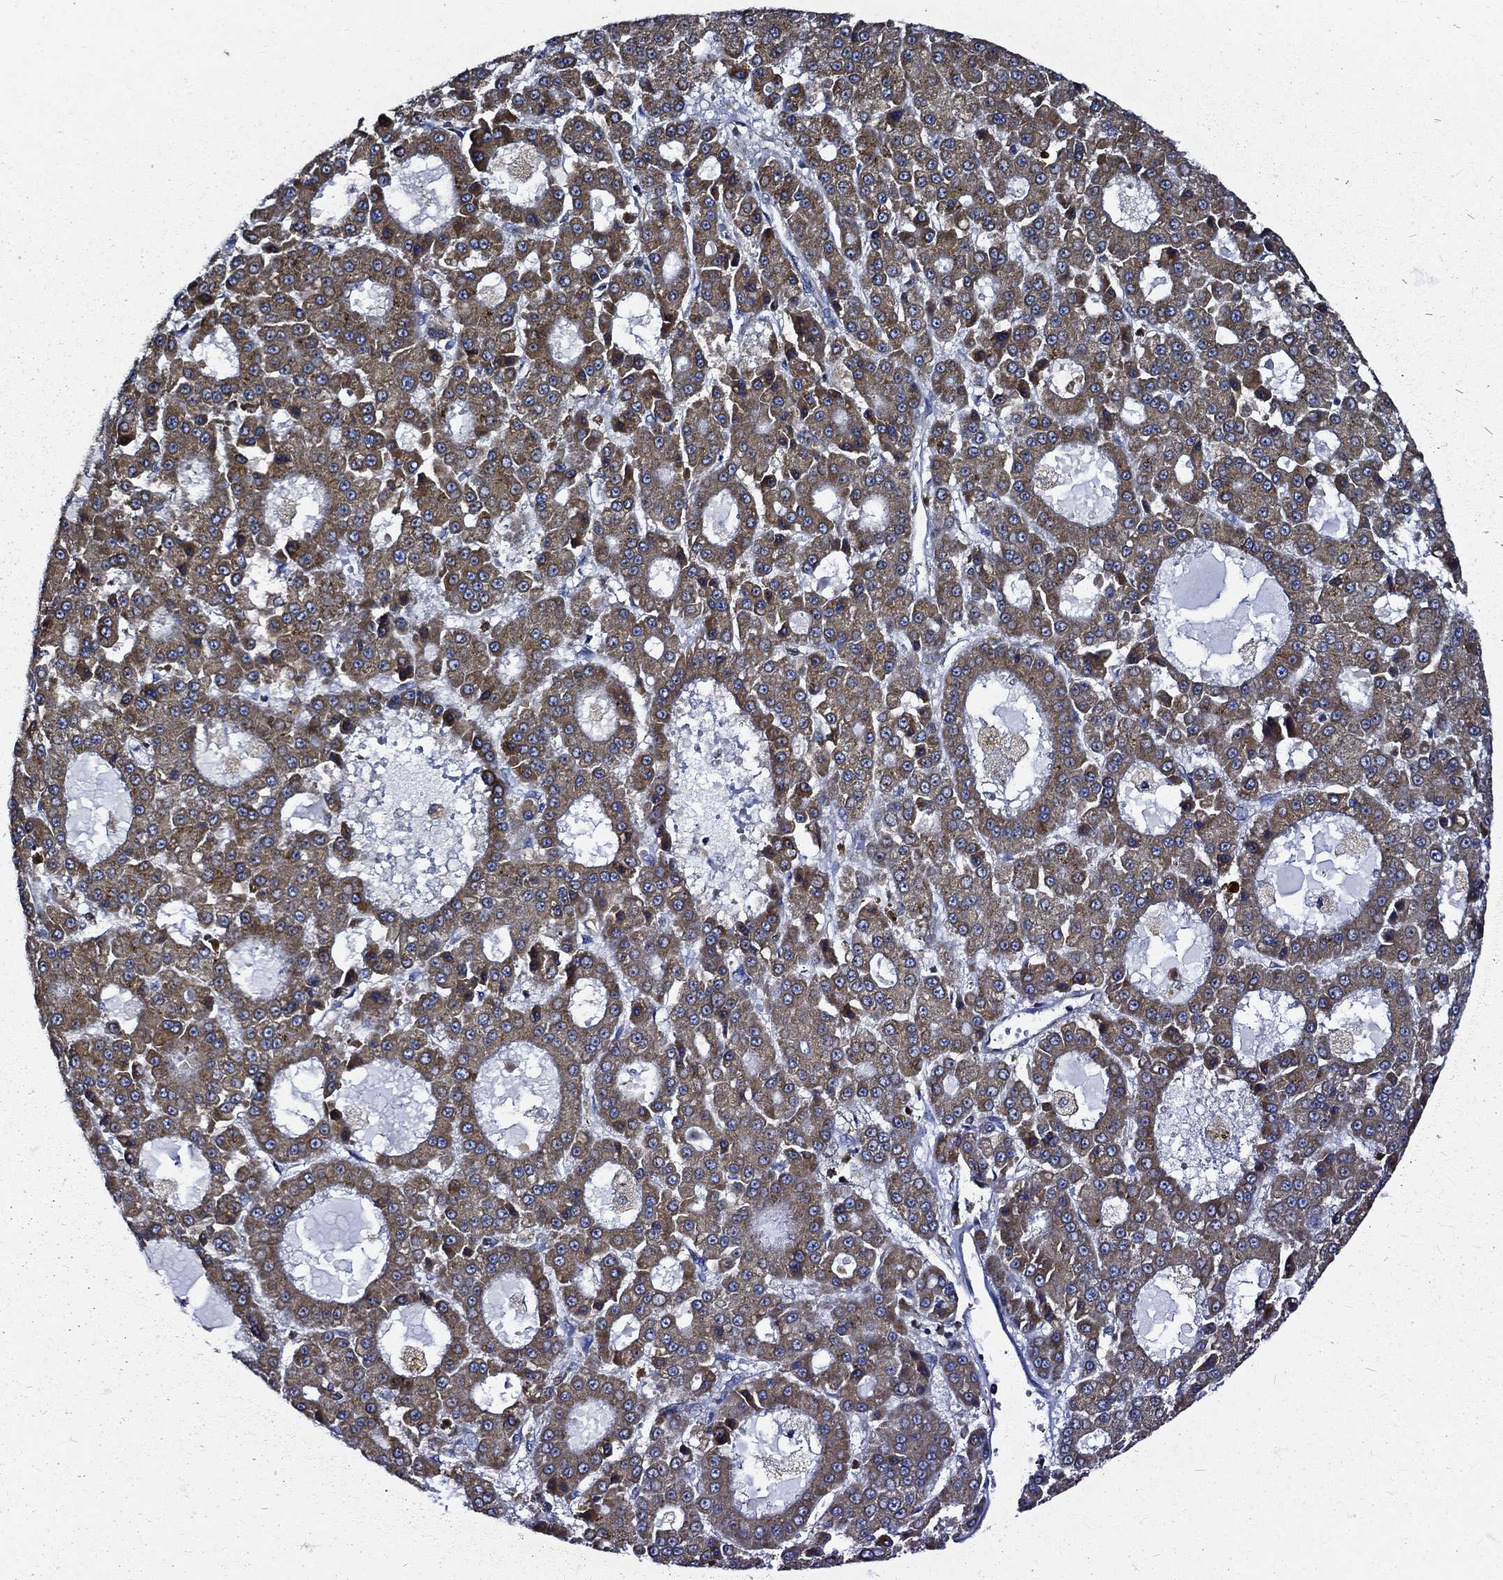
{"staining": {"intensity": "moderate", "quantity": ">75%", "location": "cytoplasmic/membranous"}, "tissue": "liver cancer", "cell_type": "Tumor cells", "image_type": "cancer", "snomed": [{"axis": "morphology", "description": "Carcinoma, Hepatocellular, NOS"}, {"axis": "topography", "description": "Liver"}], "caption": "Liver cancer (hepatocellular carcinoma) stained with a protein marker demonstrates moderate staining in tumor cells.", "gene": "PRDX4", "patient": {"sex": "male", "age": 70}}